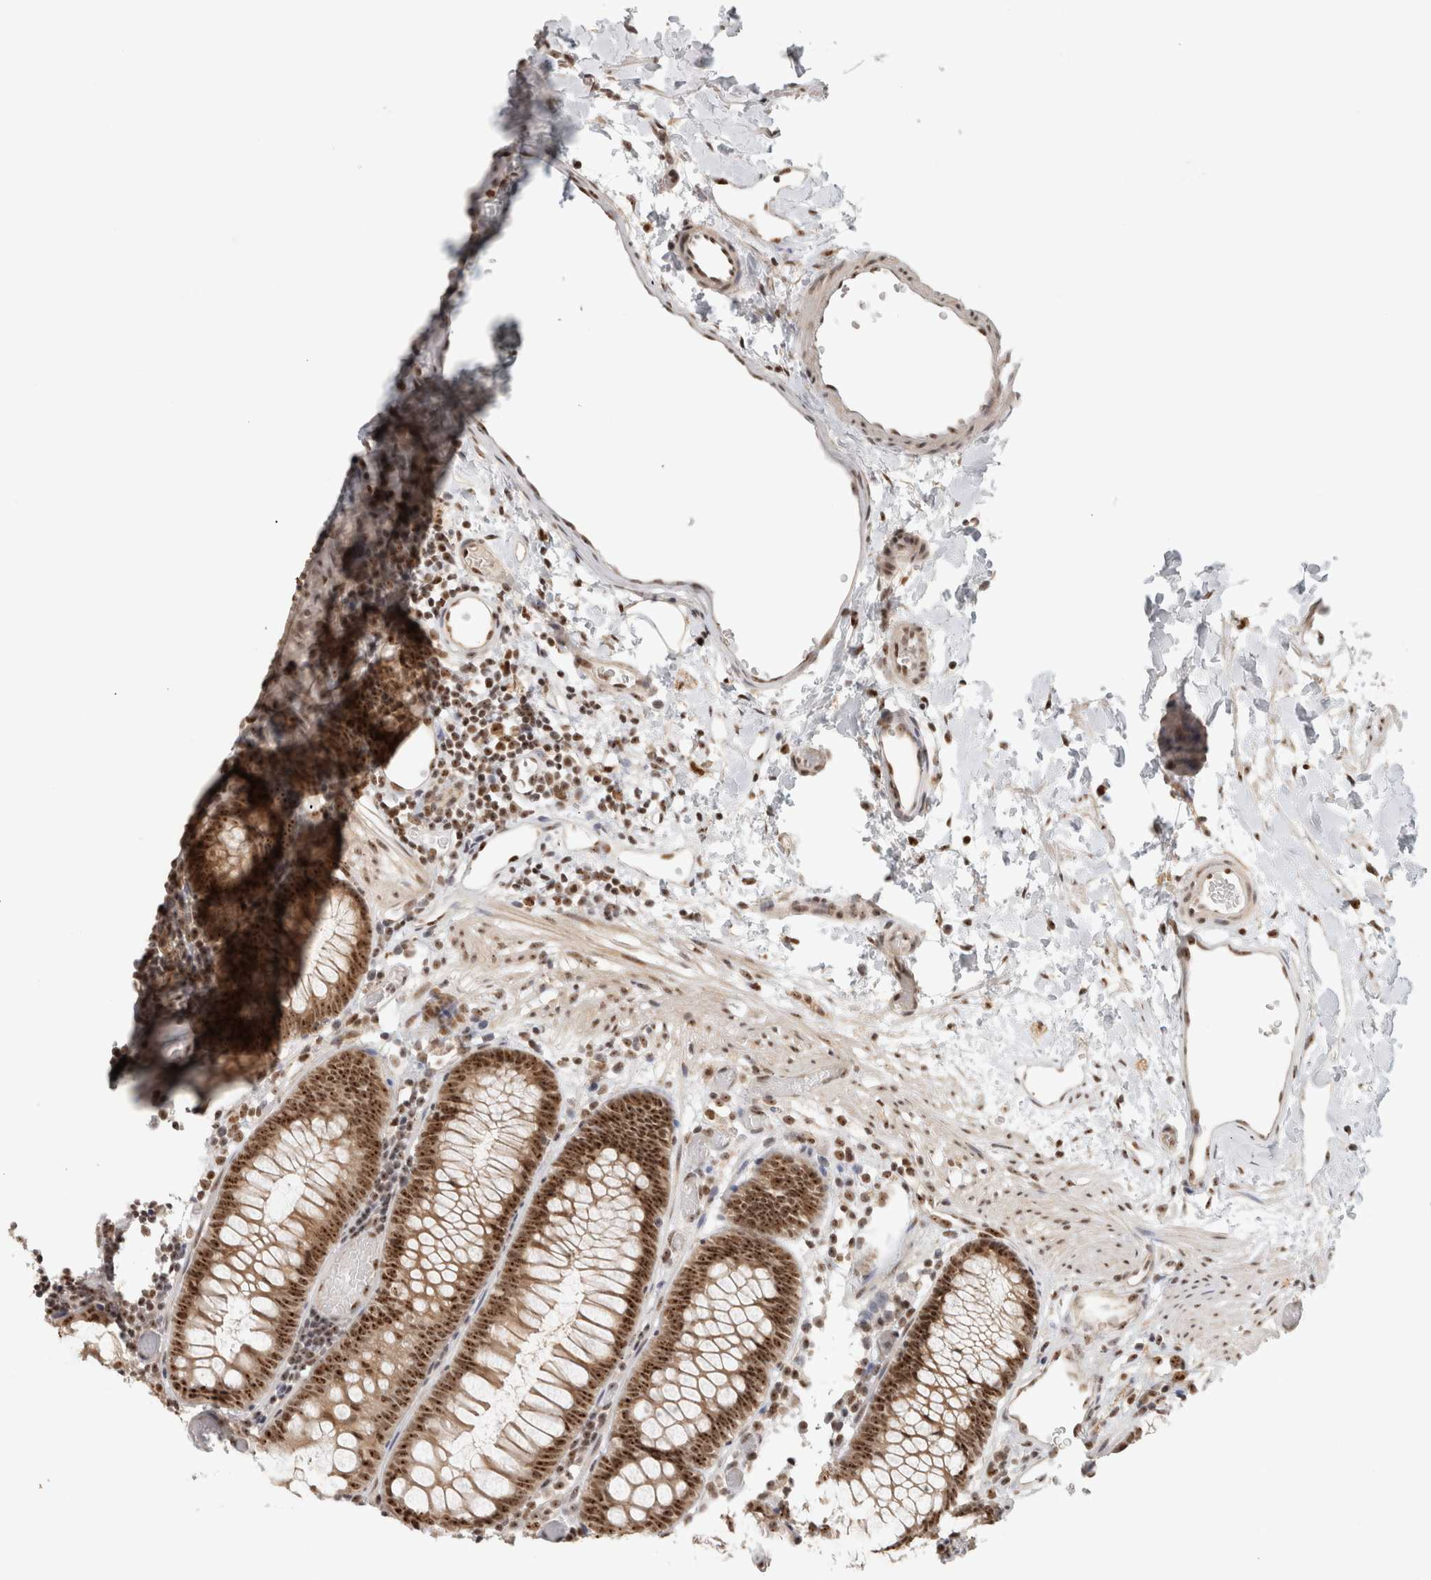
{"staining": {"intensity": "moderate", "quantity": ">75%", "location": "nuclear"}, "tissue": "colon", "cell_type": "Endothelial cells", "image_type": "normal", "snomed": [{"axis": "morphology", "description": "Normal tissue, NOS"}, {"axis": "topography", "description": "Colon"}], "caption": "Immunohistochemistry (DAB) staining of benign human colon demonstrates moderate nuclear protein positivity in about >75% of endothelial cells.", "gene": "EBNA1BP2", "patient": {"sex": "male", "age": 14}}